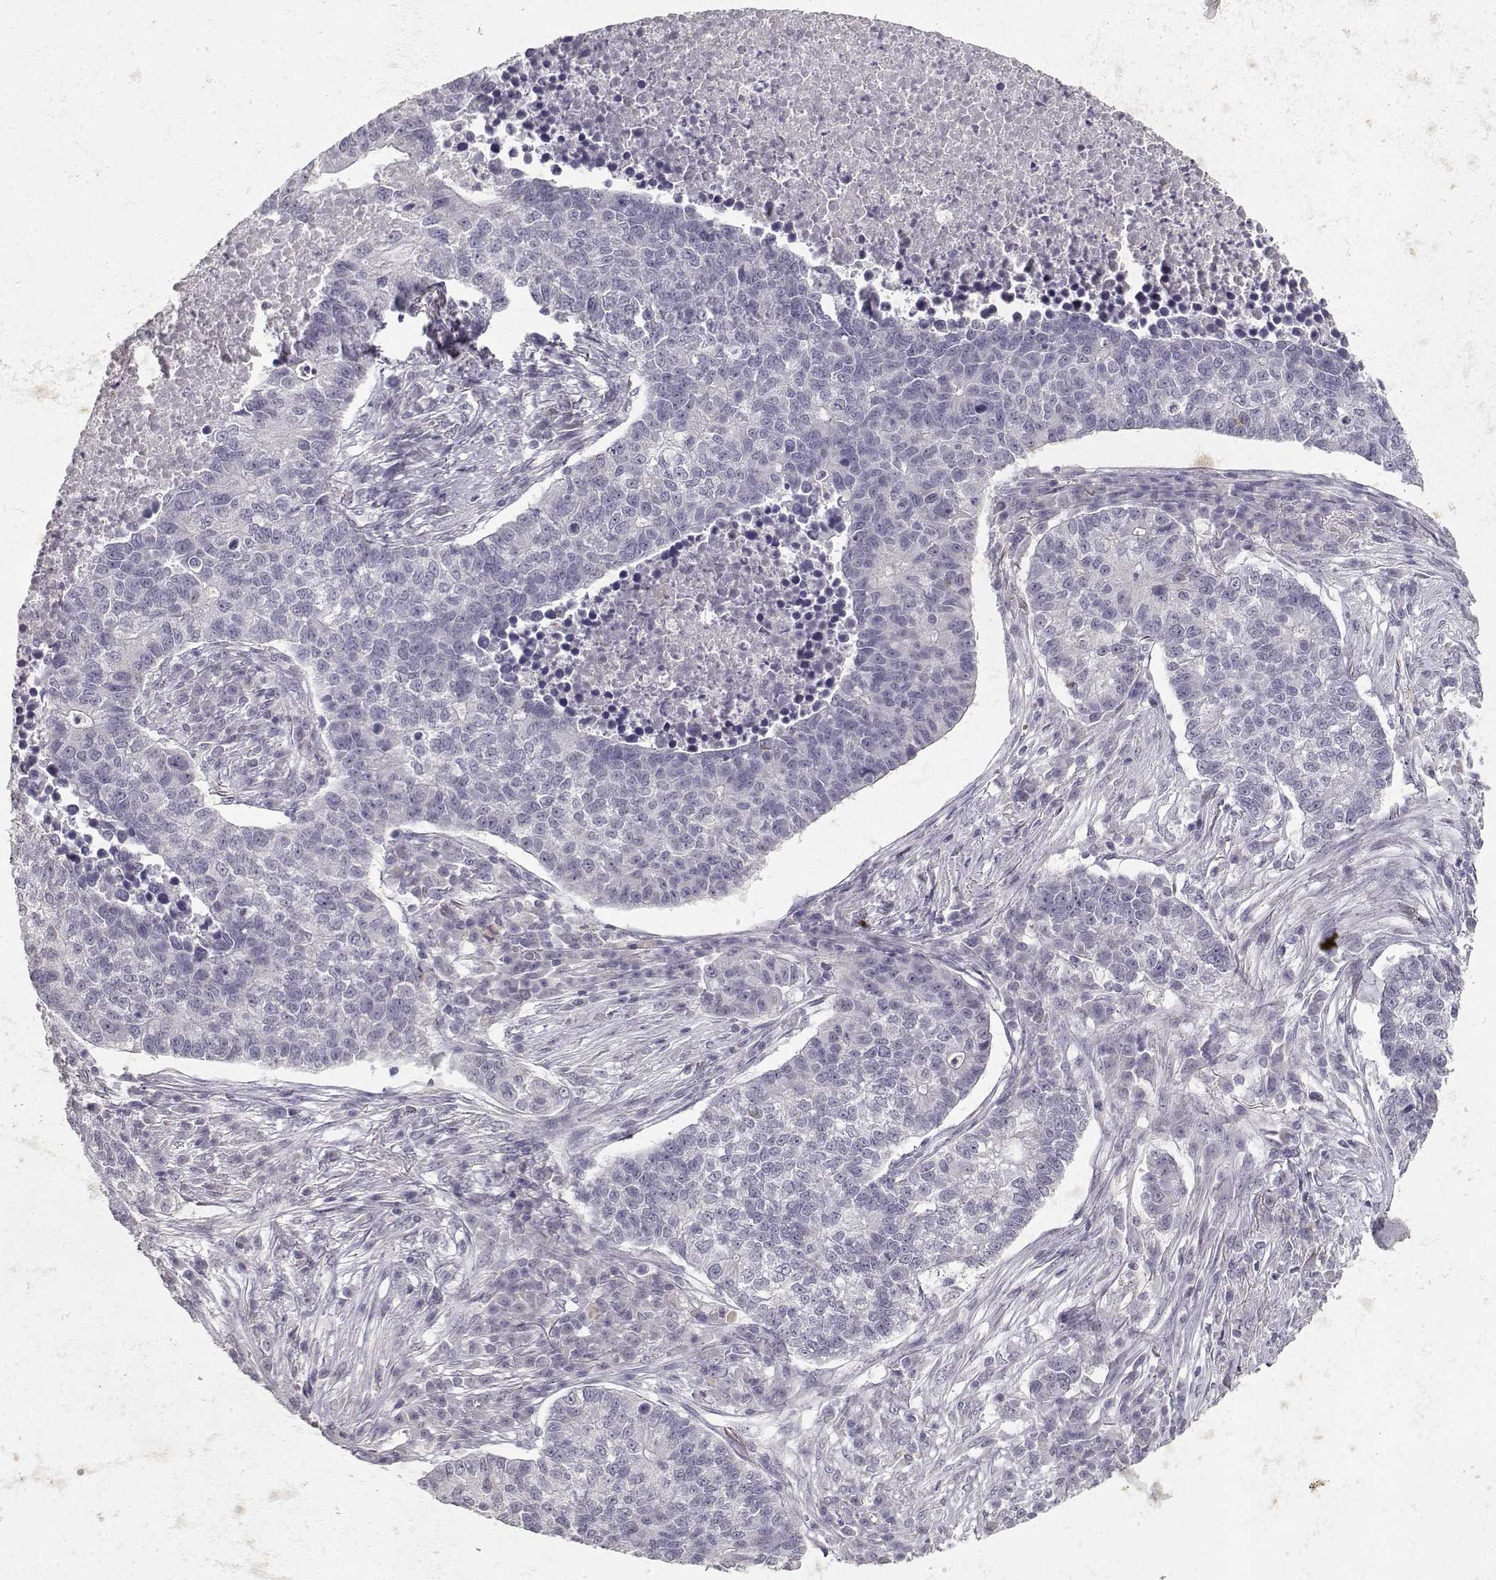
{"staining": {"intensity": "negative", "quantity": "none", "location": "none"}, "tissue": "lung cancer", "cell_type": "Tumor cells", "image_type": "cancer", "snomed": [{"axis": "morphology", "description": "Adenocarcinoma, NOS"}, {"axis": "topography", "description": "Lung"}], "caption": "There is no significant staining in tumor cells of lung cancer (adenocarcinoma).", "gene": "TPH2", "patient": {"sex": "male", "age": 57}}